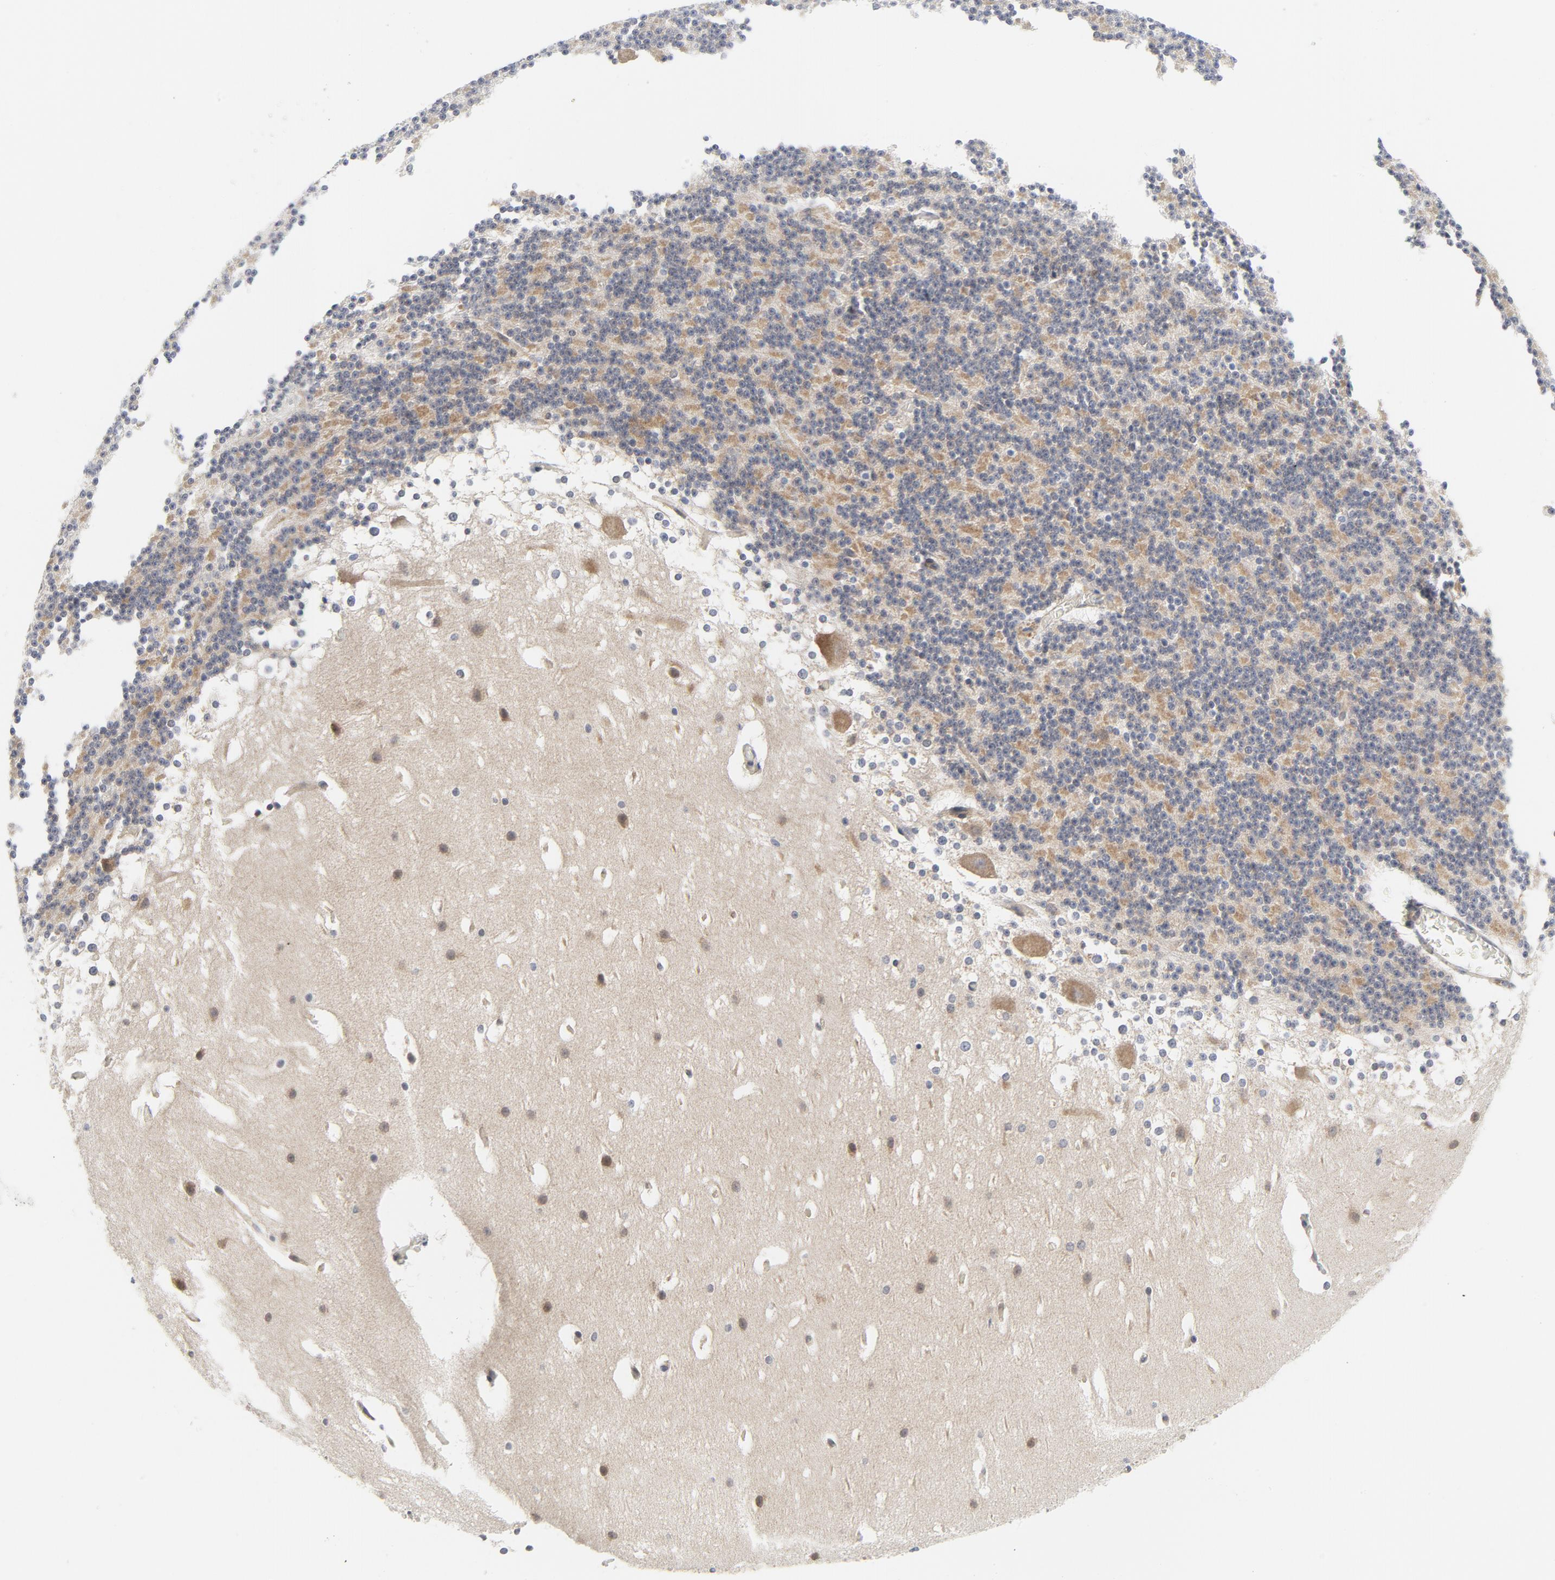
{"staining": {"intensity": "weak", "quantity": "25%-75%", "location": "cytoplasmic/membranous"}, "tissue": "cerebellum", "cell_type": "Cells in granular layer", "image_type": "normal", "snomed": [{"axis": "morphology", "description": "Normal tissue, NOS"}, {"axis": "topography", "description": "Cerebellum"}], "caption": "IHC staining of unremarkable cerebellum, which displays low levels of weak cytoplasmic/membranous positivity in approximately 25%-75% of cells in granular layer indicating weak cytoplasmic/membranous protein positivity. The staining was performed using DAB (brown) for protein detection and nuclei were counterstained in hematoxylin (blue).", "gene": "BAD", "patient": {"sex": "female", "age": 19}}